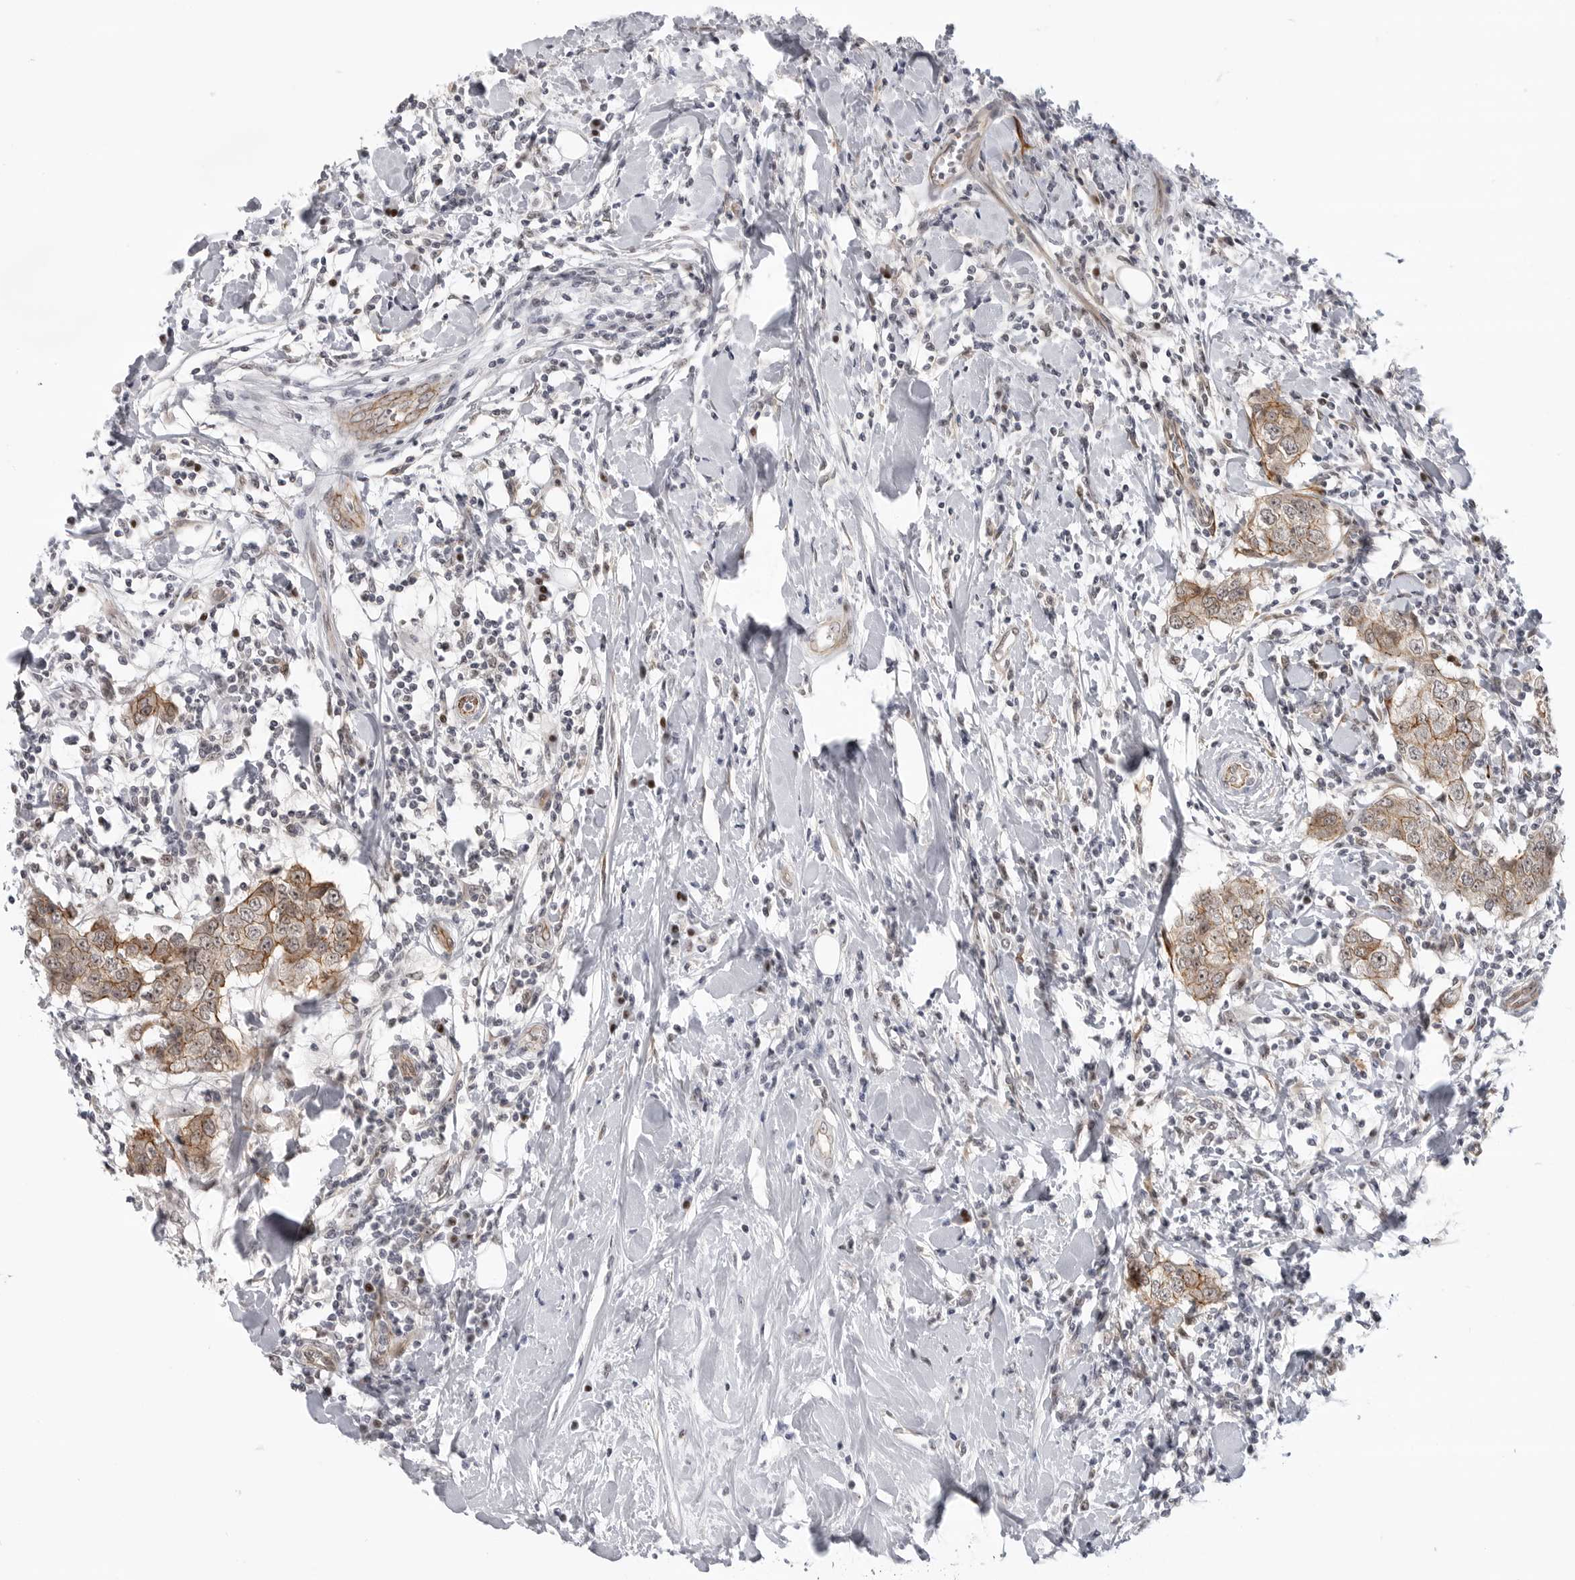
{"staining": {"intensity": "weak", "quantity": "<25%", "location": "cytoplasmic/membranous"}, "tissue": "breast cancer", "cell_type": "Tumor cells", "image_type": "cancer", "snomed": [{"axis": "morphology", "description": "Duct carcinoma"}, {"axis": "topography", "description": "Breast"}], "caption": "DAB immunohistochemical staining of breast intraductal carcinoma reveals no significant positivity in tumor cells. (DAB (3,3'-diaminobenzidine) IHC, high magnification).", "gene": "CEP295NL", "patient": {"sex": "female", "age": 27}}